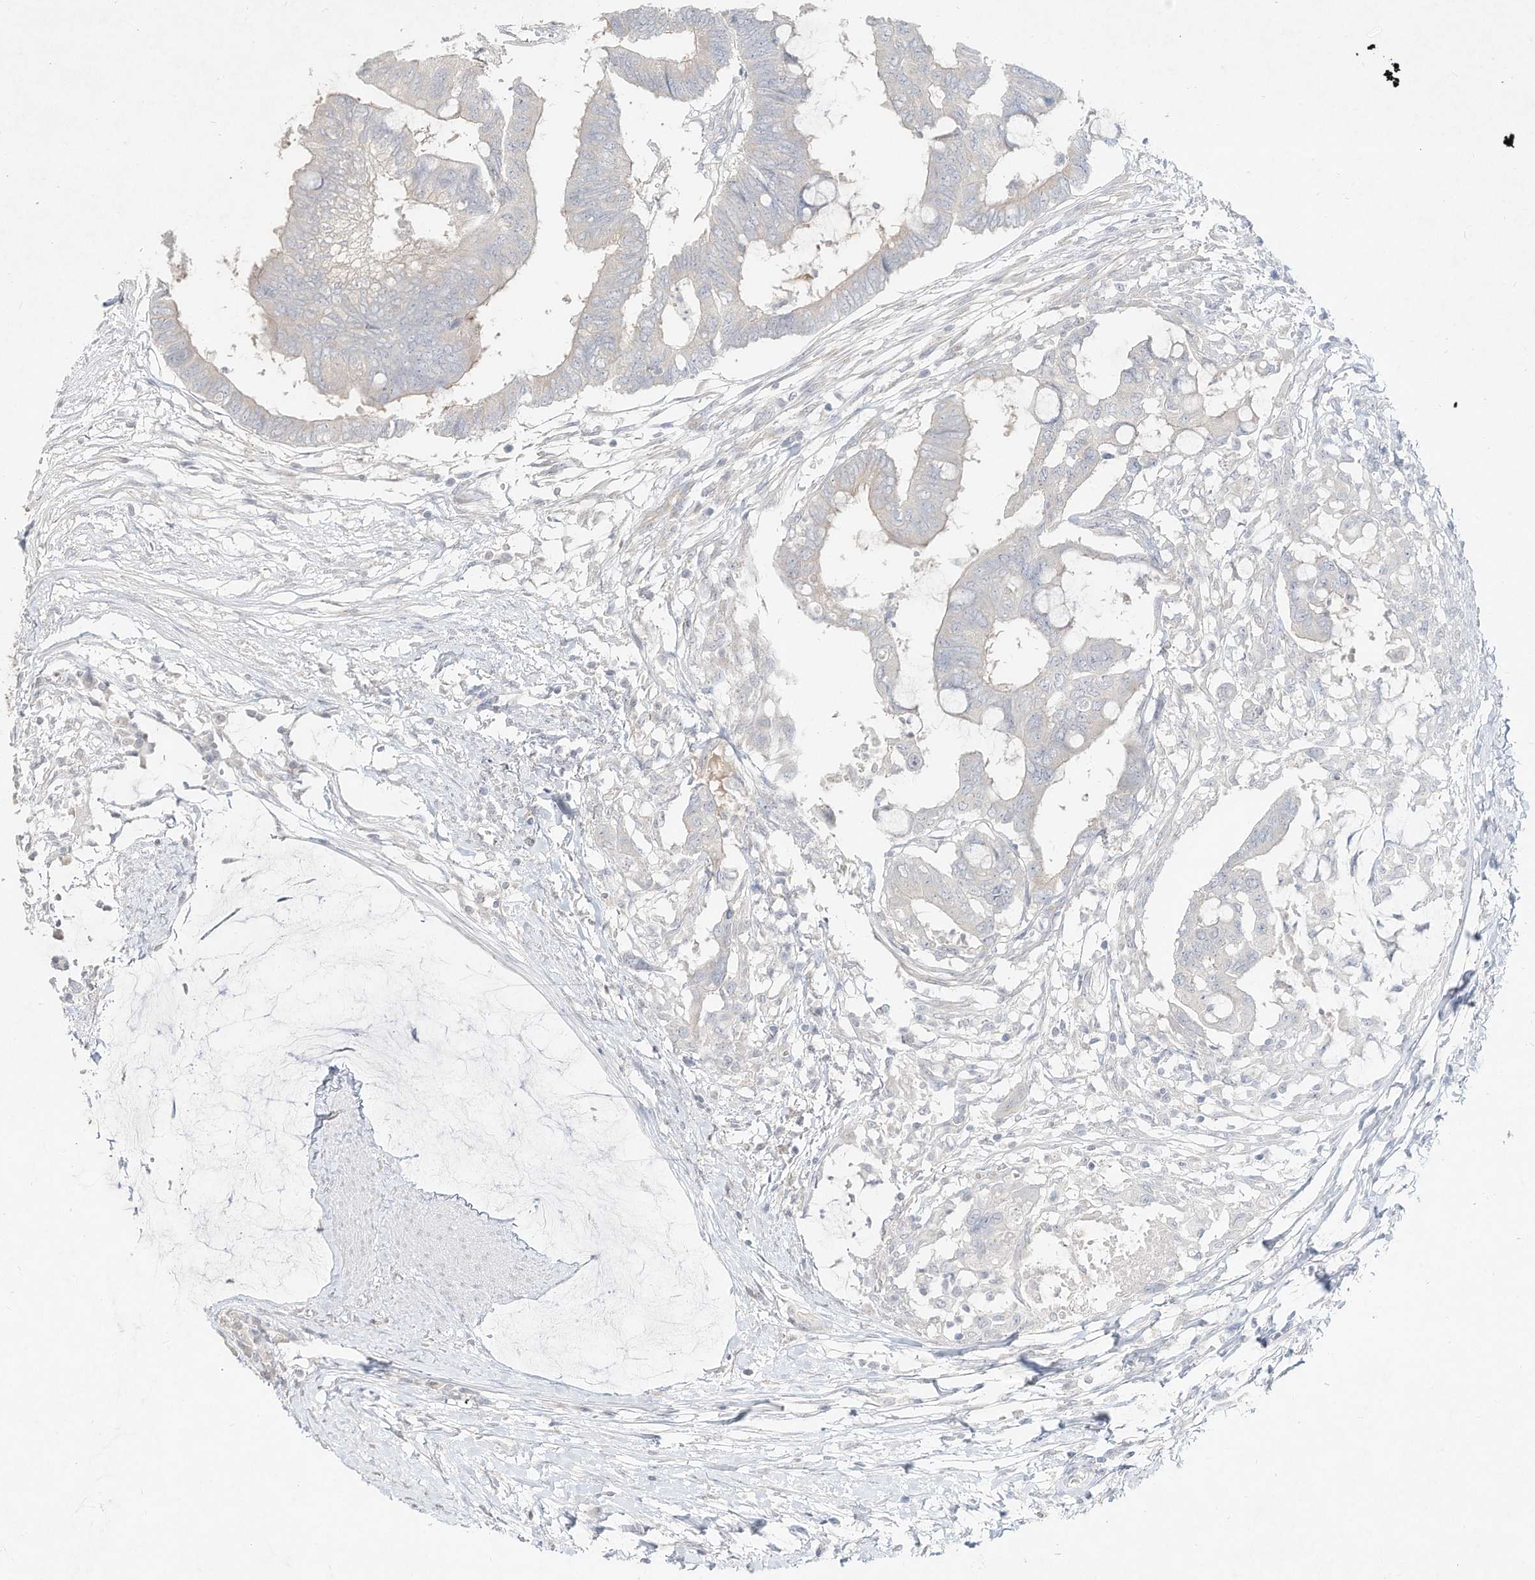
{"staining": {"intensity": "negative", "quantity": "none", "location": "none"}, "tissue": "colorectal cancer", "cell_type": "Tumor cells", "image_type": "cancer", "snomed": [{"axis": "morphology", "description": "Normal tissue, NOS"}, {"axis": "morphology", "description": "Adenocarcinoma, NOS"}, {"axis": "topography", "description": "Rectum"}, {"axis": "topography", "description": "Peripheral nerve tissue"}], "caption": "The micrograph reveals no significant expression in tumor cells of colorectal adenocarcinoma.", "gene": "DYNC1I2", "patient": {"sex": "male", "age": 92}}